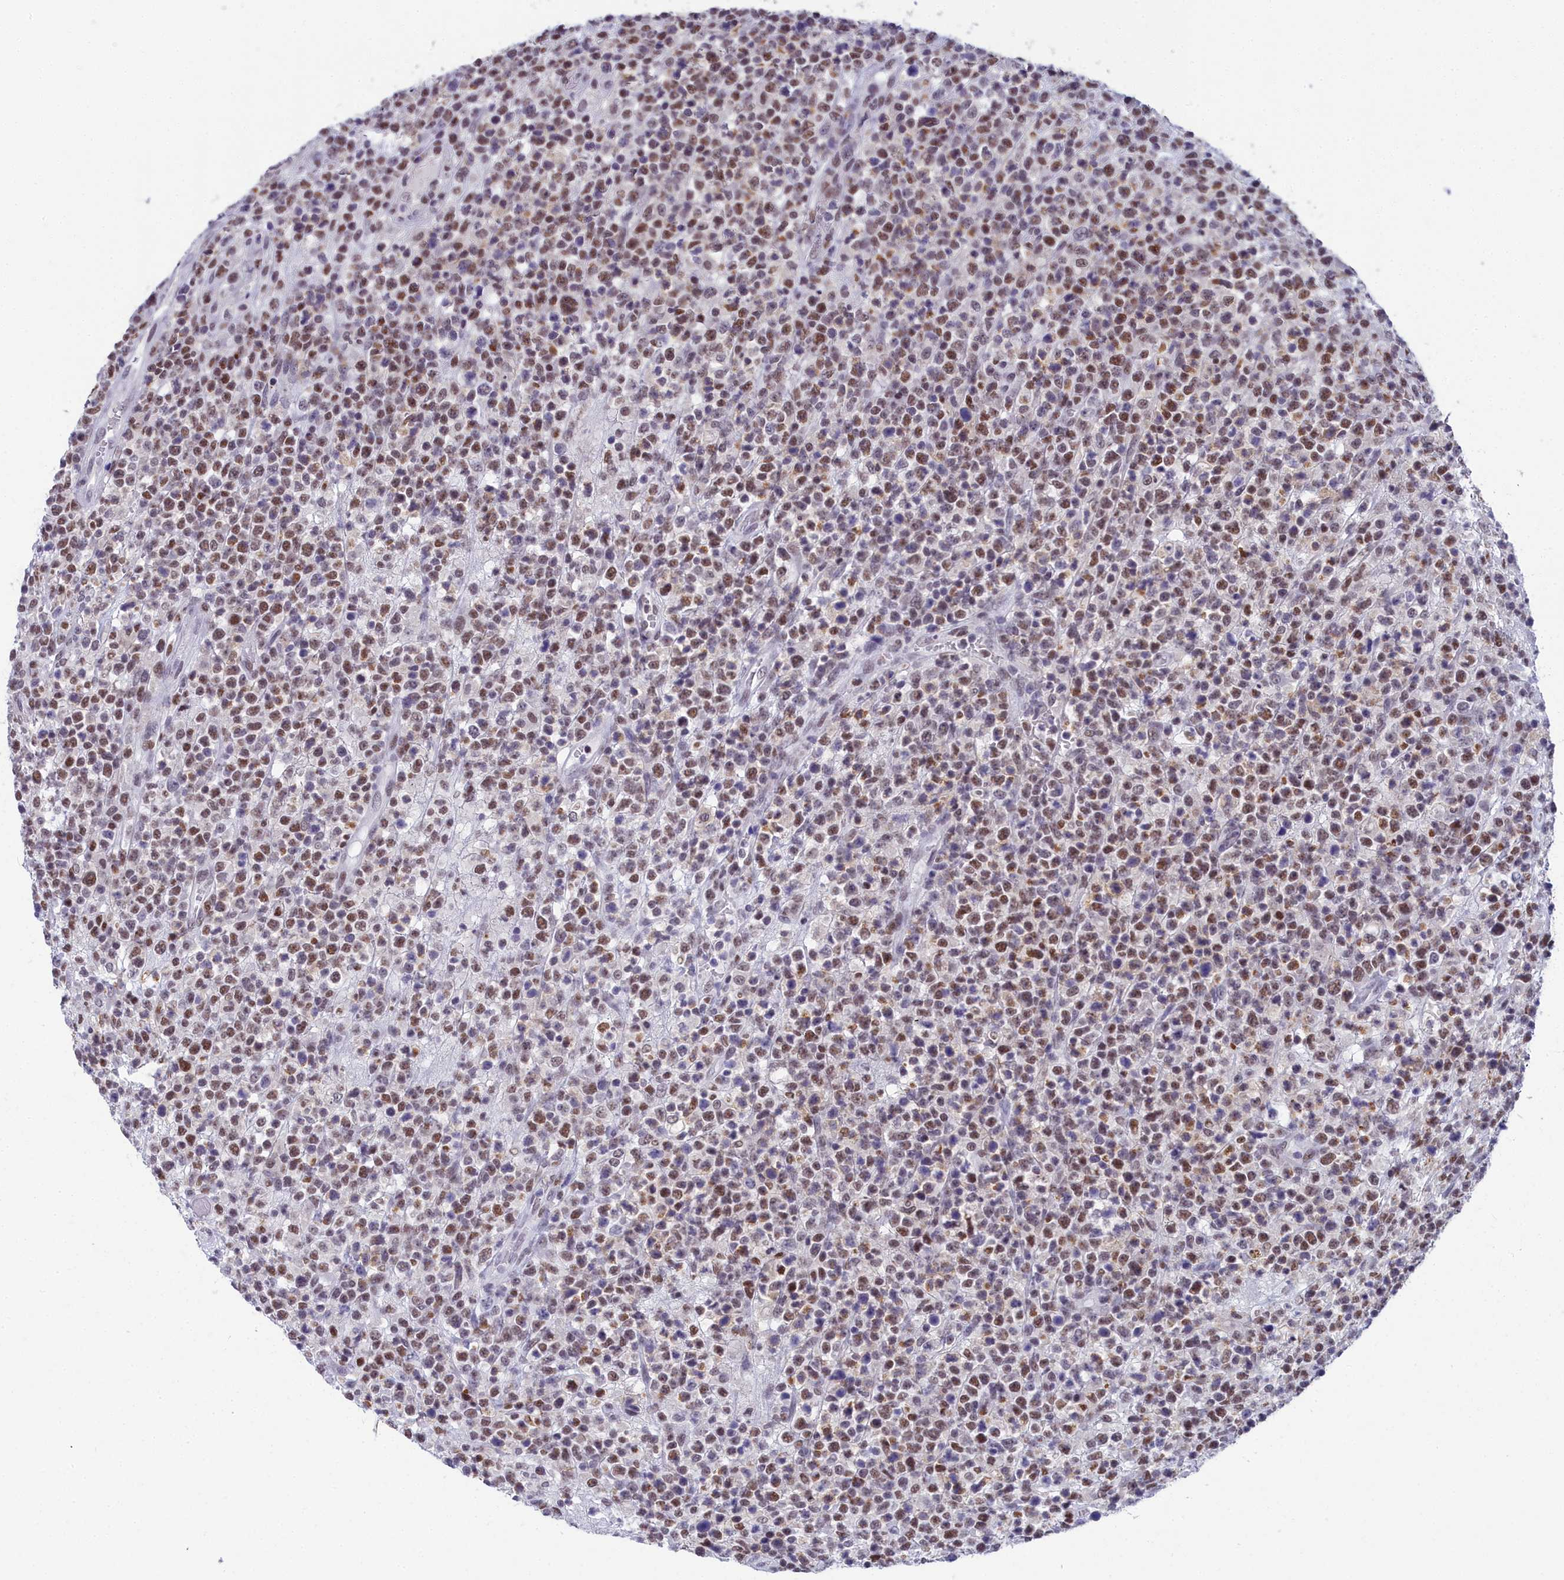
{"staining": {"intensity": "moderate", "quantity": ">75%", "location": "nuclear"}, "tissue": "lymphoma", "cell_type": "Tumor cells", "image_type": "cancer", "snomed": [{"axis": "morphology", "description": "Malignant lymphoma, non-Hodgkin's type, High grade"}, {"axis": "topography", "description": "Colon"}], "caption": "Immunohistochemistry (IHC) (DAB (3,3'-diaminobenzidine)) staining of human lymphoma exhibits moderate nuclear protein staining in about >75% of tumor cells.", "gene": "CCDC97", "patient": {"sex": "female", "age": 53}}